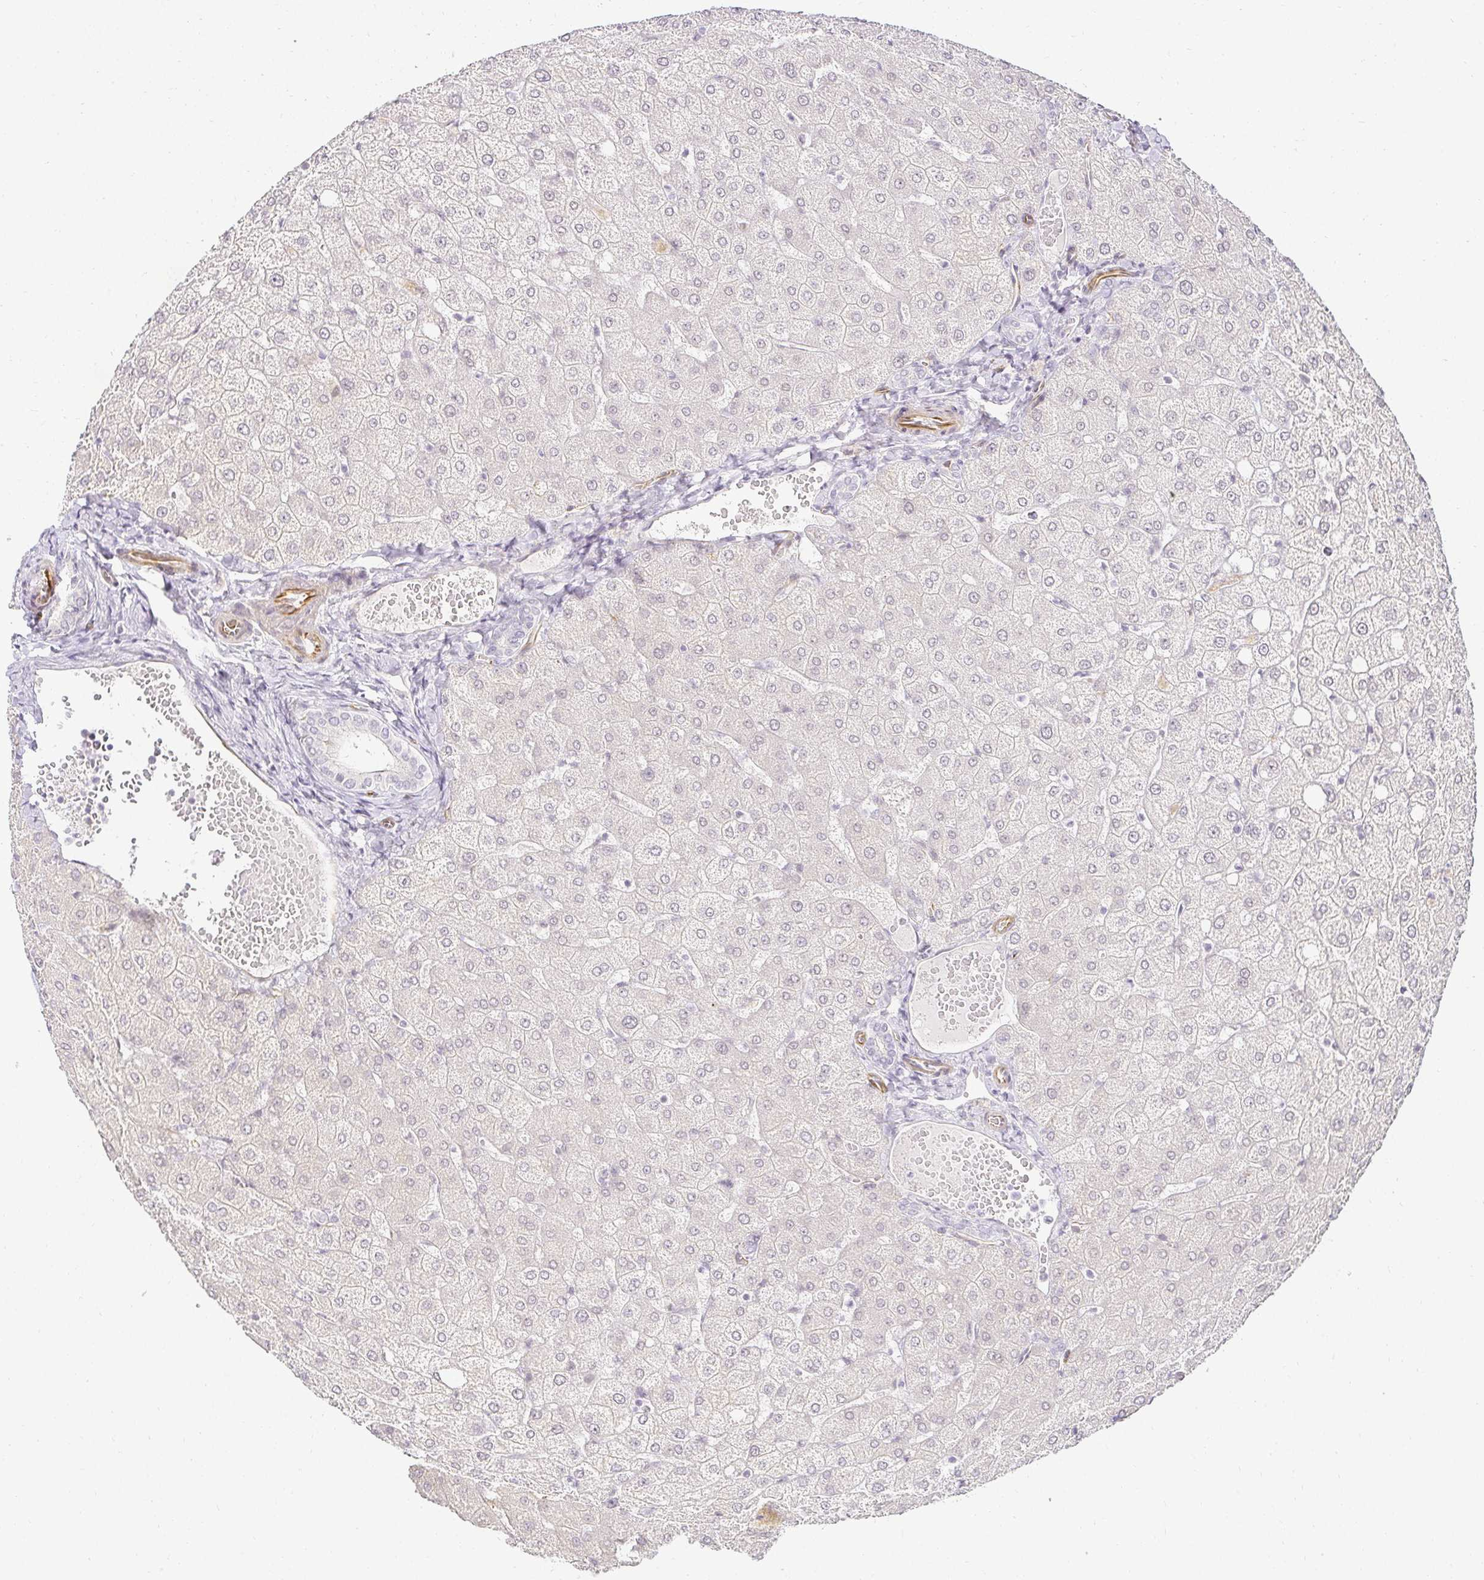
{"staining": {"intensity": "negative", "quantity": "none", "location": "none"}, "tissue": "liver", "cell_type": "Cholangiocytes", "image_type": "normal", "snomed": [{"axis": "morphology", "description": "Normal tissue, NOS"}, {"axis": "topography", "description": "Liver"}], "caption": "This photomicrograph is of benign liver stained with immunohistochemistry (IHC) to label a protein in brown with the nuclei are counter-stained blue. There is no positivity in cholangiocytes.", "gene": "ACAN", "patient": {"sex": "female", "age": 54}}